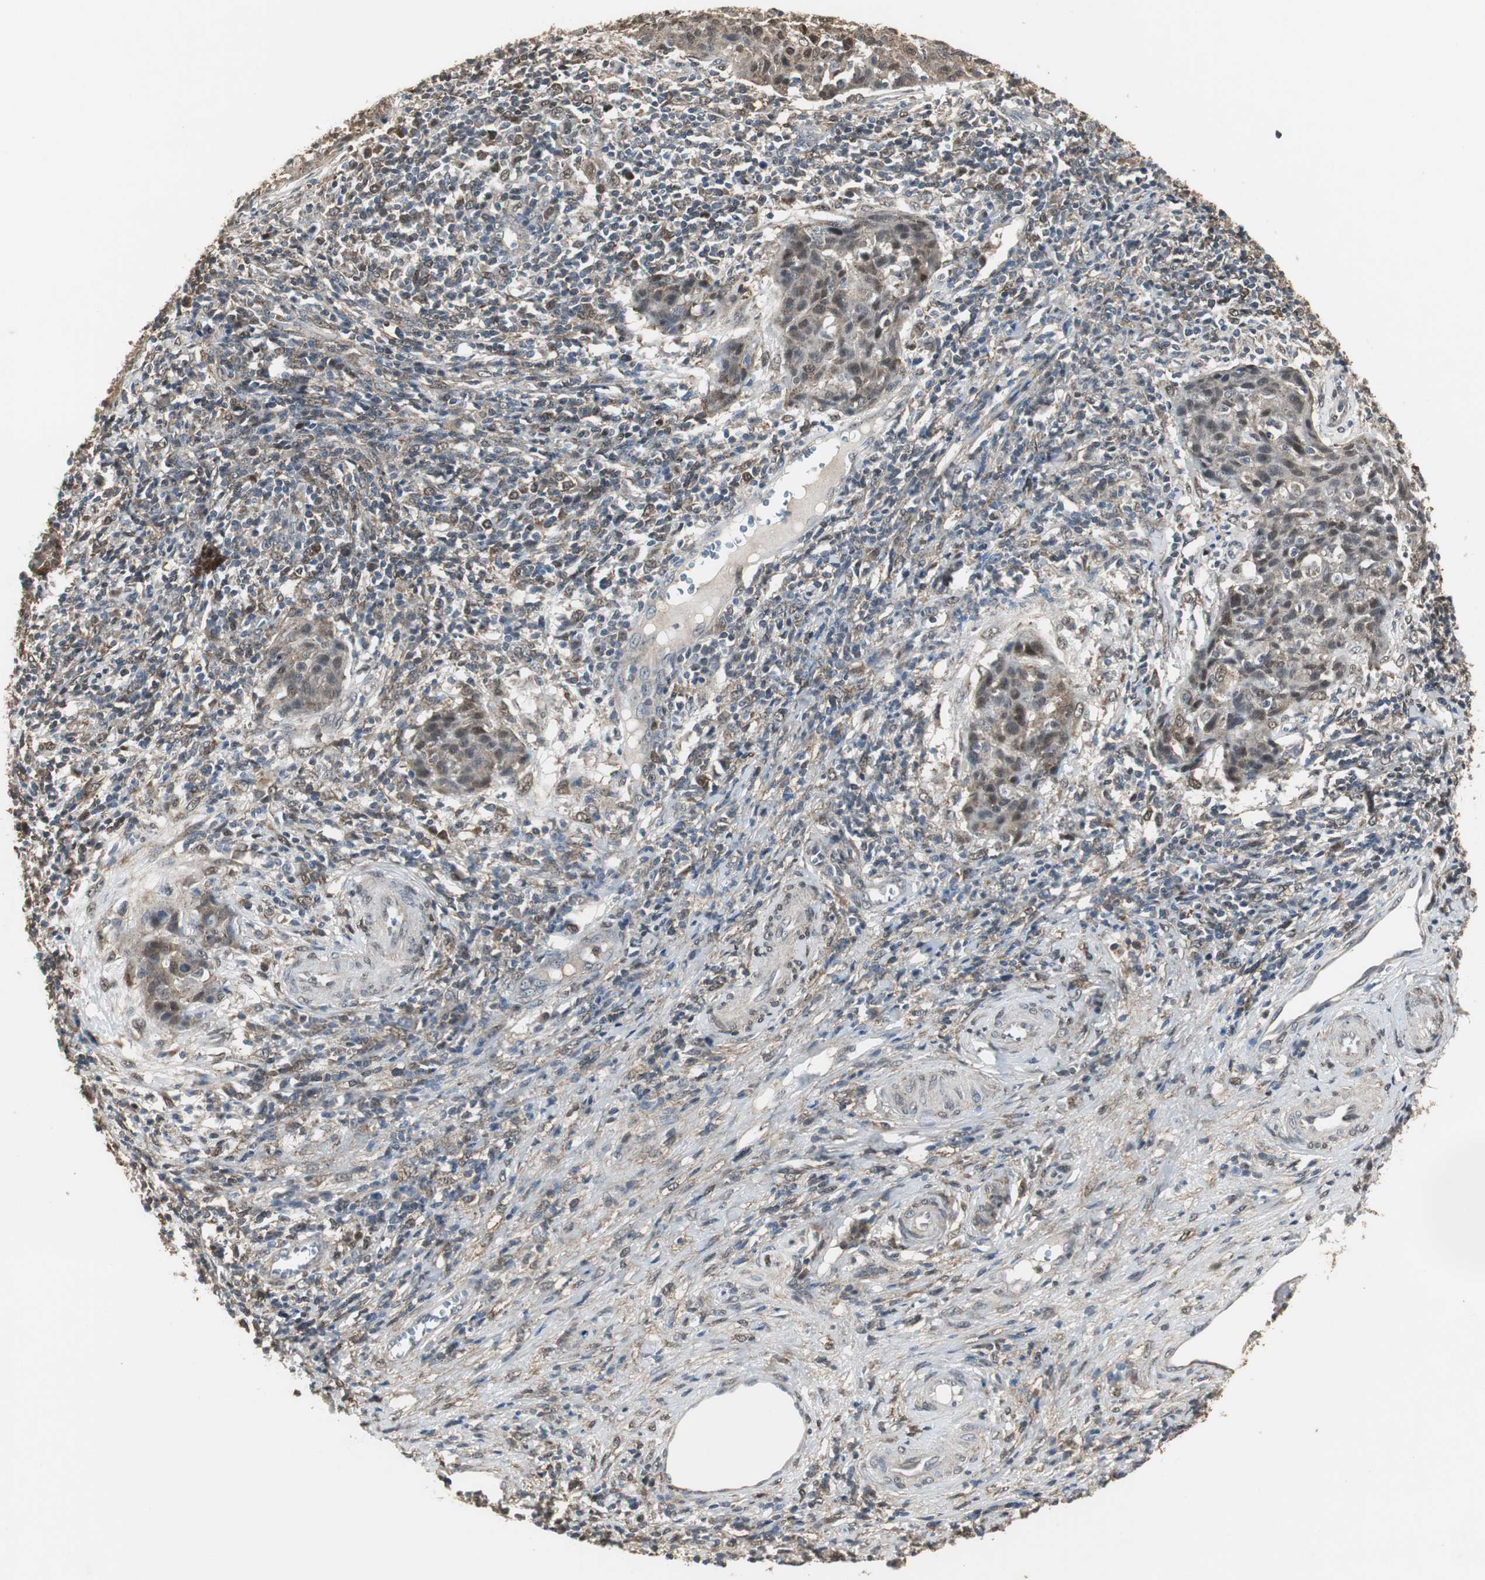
{"staining": {"intensity": "strong", "quantity": ">75%", "location": "cytoplasmic/membranous,nuclear"}, "tissue": "cervical cancer", "cell_type": "Tumor cells", "image_type": "cancer", "snomed": [{"axis": "morphology", "description": "Squamous cell carcinoma, NOS"}, {"axis": "topography", "description": "Cervix"}], "caption": "IHC of cervical cancer (squamous cell carcinoma) displays high levels of strong cytoplasmic/membranous and nuclear positivity in about >75% of tumor cells. Immunohistochemistry stains the protein of interest in brown and the nuclei are stained blue.", "gene": "PLIN3", "patient": {"sex": "female", "age": 38}}